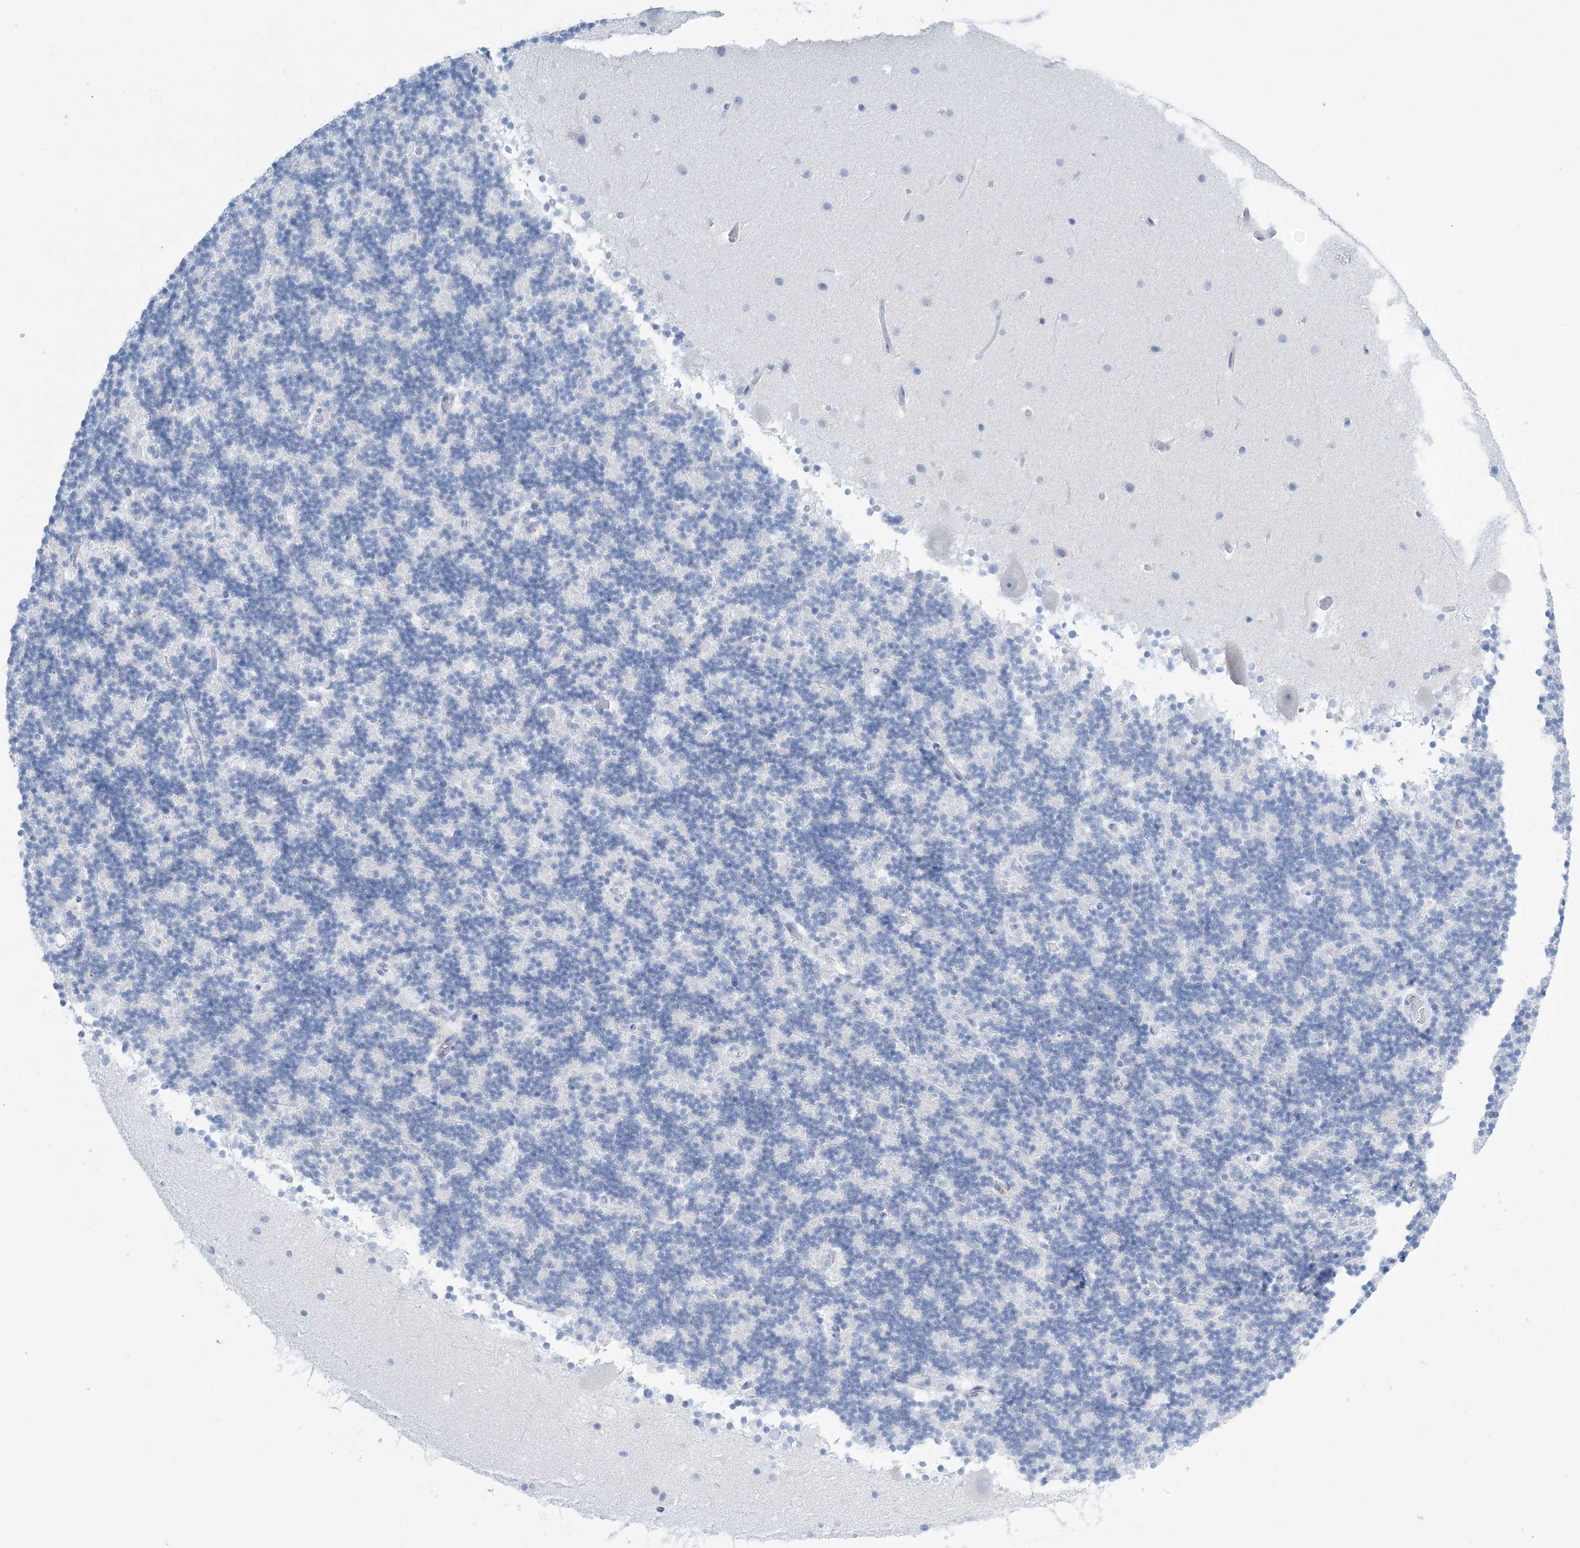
{"staining": {"intensity": "negative", "quantity": "none", "location": "none"}, "tissue": "cerebellum", "cell_type": "Cells in granular layer", "image_type": "normal", "snomed": [{"axis": "morphology", "description": "Normal tissue, NOS"}, {"axis": "topography", "description": "Cerebellum"}], "caption": "Immunohistochemical staining of normal cerebellum displays no significant positivity in cells in granular layer.", "gene": "AGXT", "patient": {"sex": "male", "age": 57}}